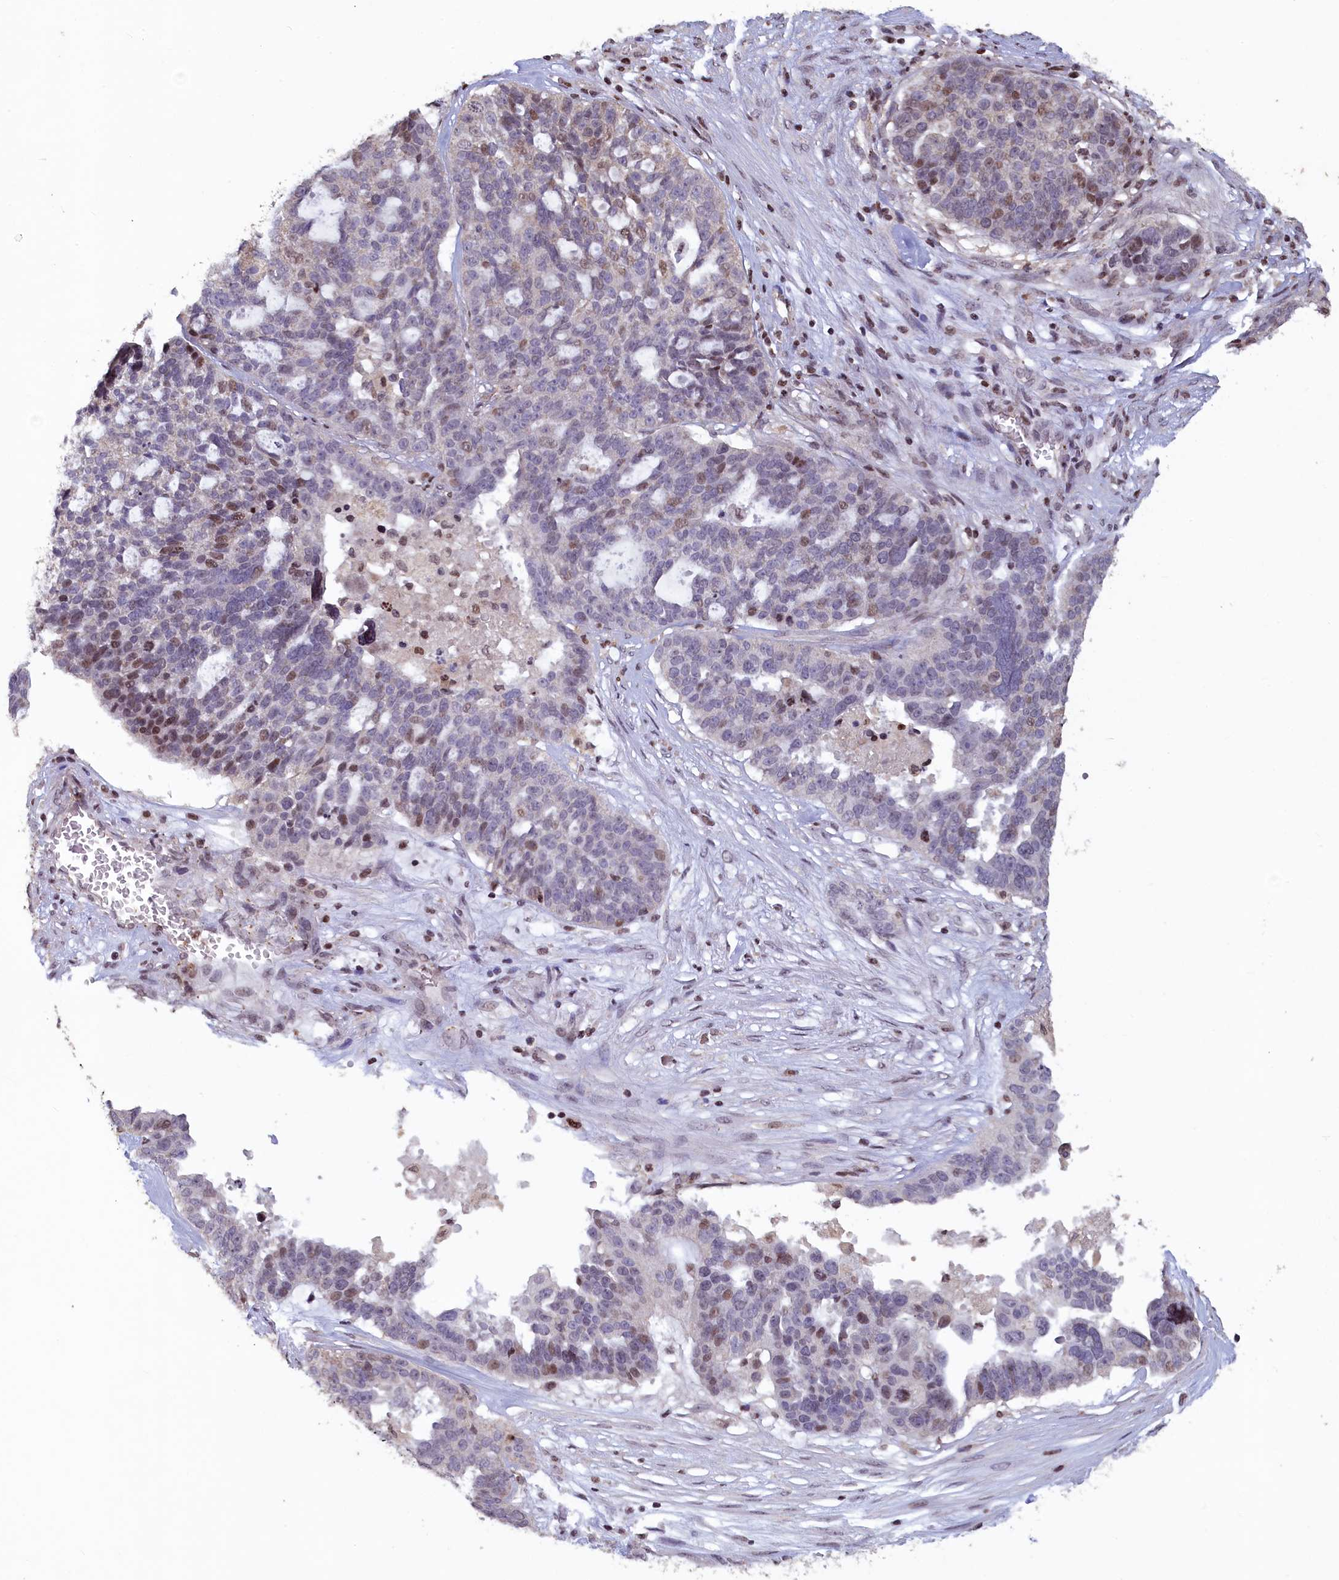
{"staining": {"intensity": "moderate", "quantity": "<25%", "location": "nuclear"}, "tissue": "ovarian cancer", "cell_type": "Tumor cells", "image_type": "cancer", "snomed": [{"axis": "morphology", "description": "Cystadenocarcinoma, serous, NOS"}, {"axis": "topography", "description": "Ovary"}], "caption": "Ovarian cancer stained with a brown dye demonstrates moderate nuclear positive positivity in about <25% of tumor cells.", "gene": "NUBP1", "patient": {"sex": "female", "age": 59}}